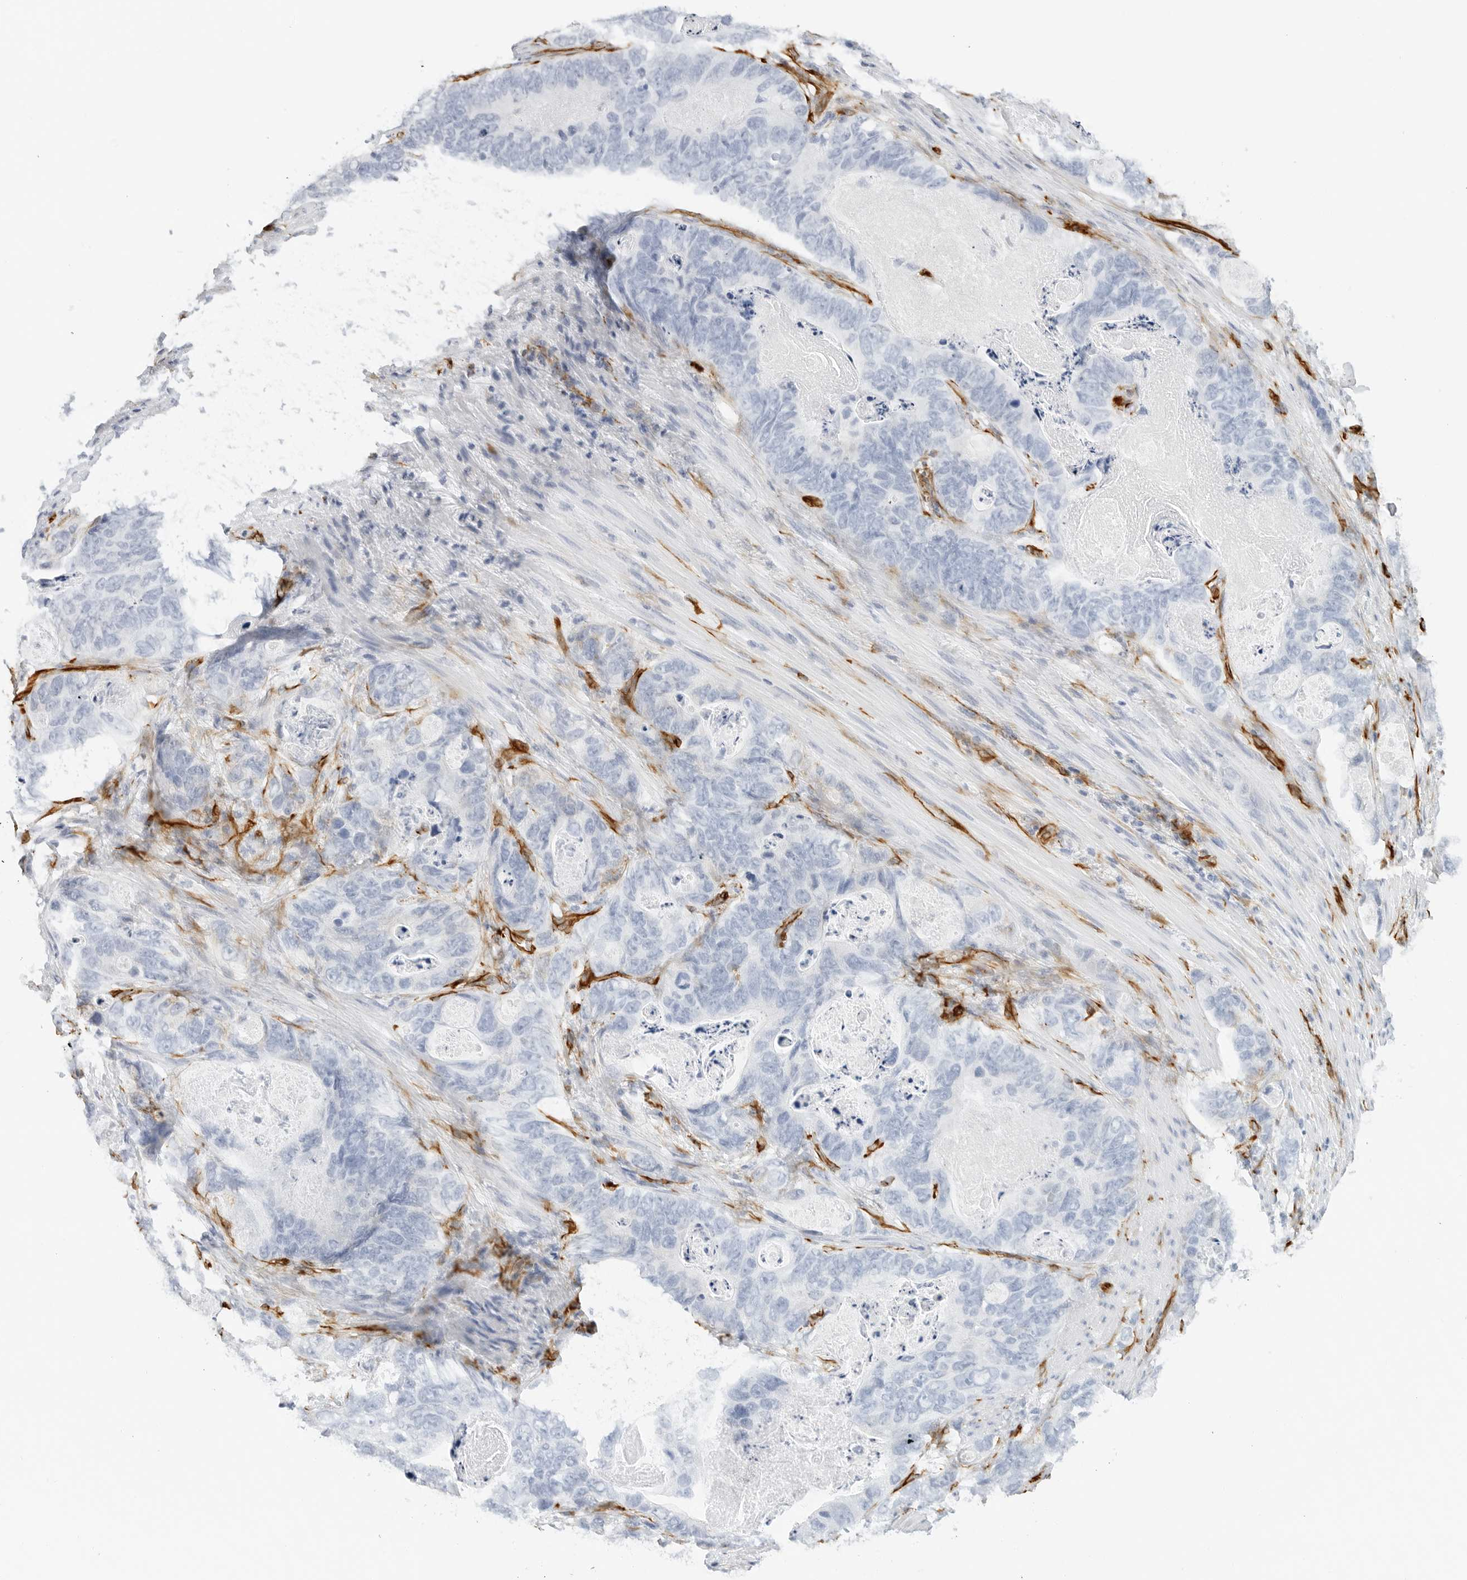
{"staining": {"intensity": "negative", "quantity": "none", "location": "none"}, "tissue": "stomach cancer", "cell_type": "Tumor cells", "image_type": "cancer", "snomed": [{"axis": "morphology", "description": "Normal tissue, NOS"}, {"axis": "morphology", "description": "Adenocarcinoma, NOS"}, {"axis": "topography", "description": "Stomach"}], "caption": "High magnification brightfield microscopy of adenocarcinoma (stomach) stained with DAB (brown) and counterstained with hematoxylin (blue): tumor cells show no significant expression.", "gene": "NES", "patient": {"sex": "female", "age": 89}}